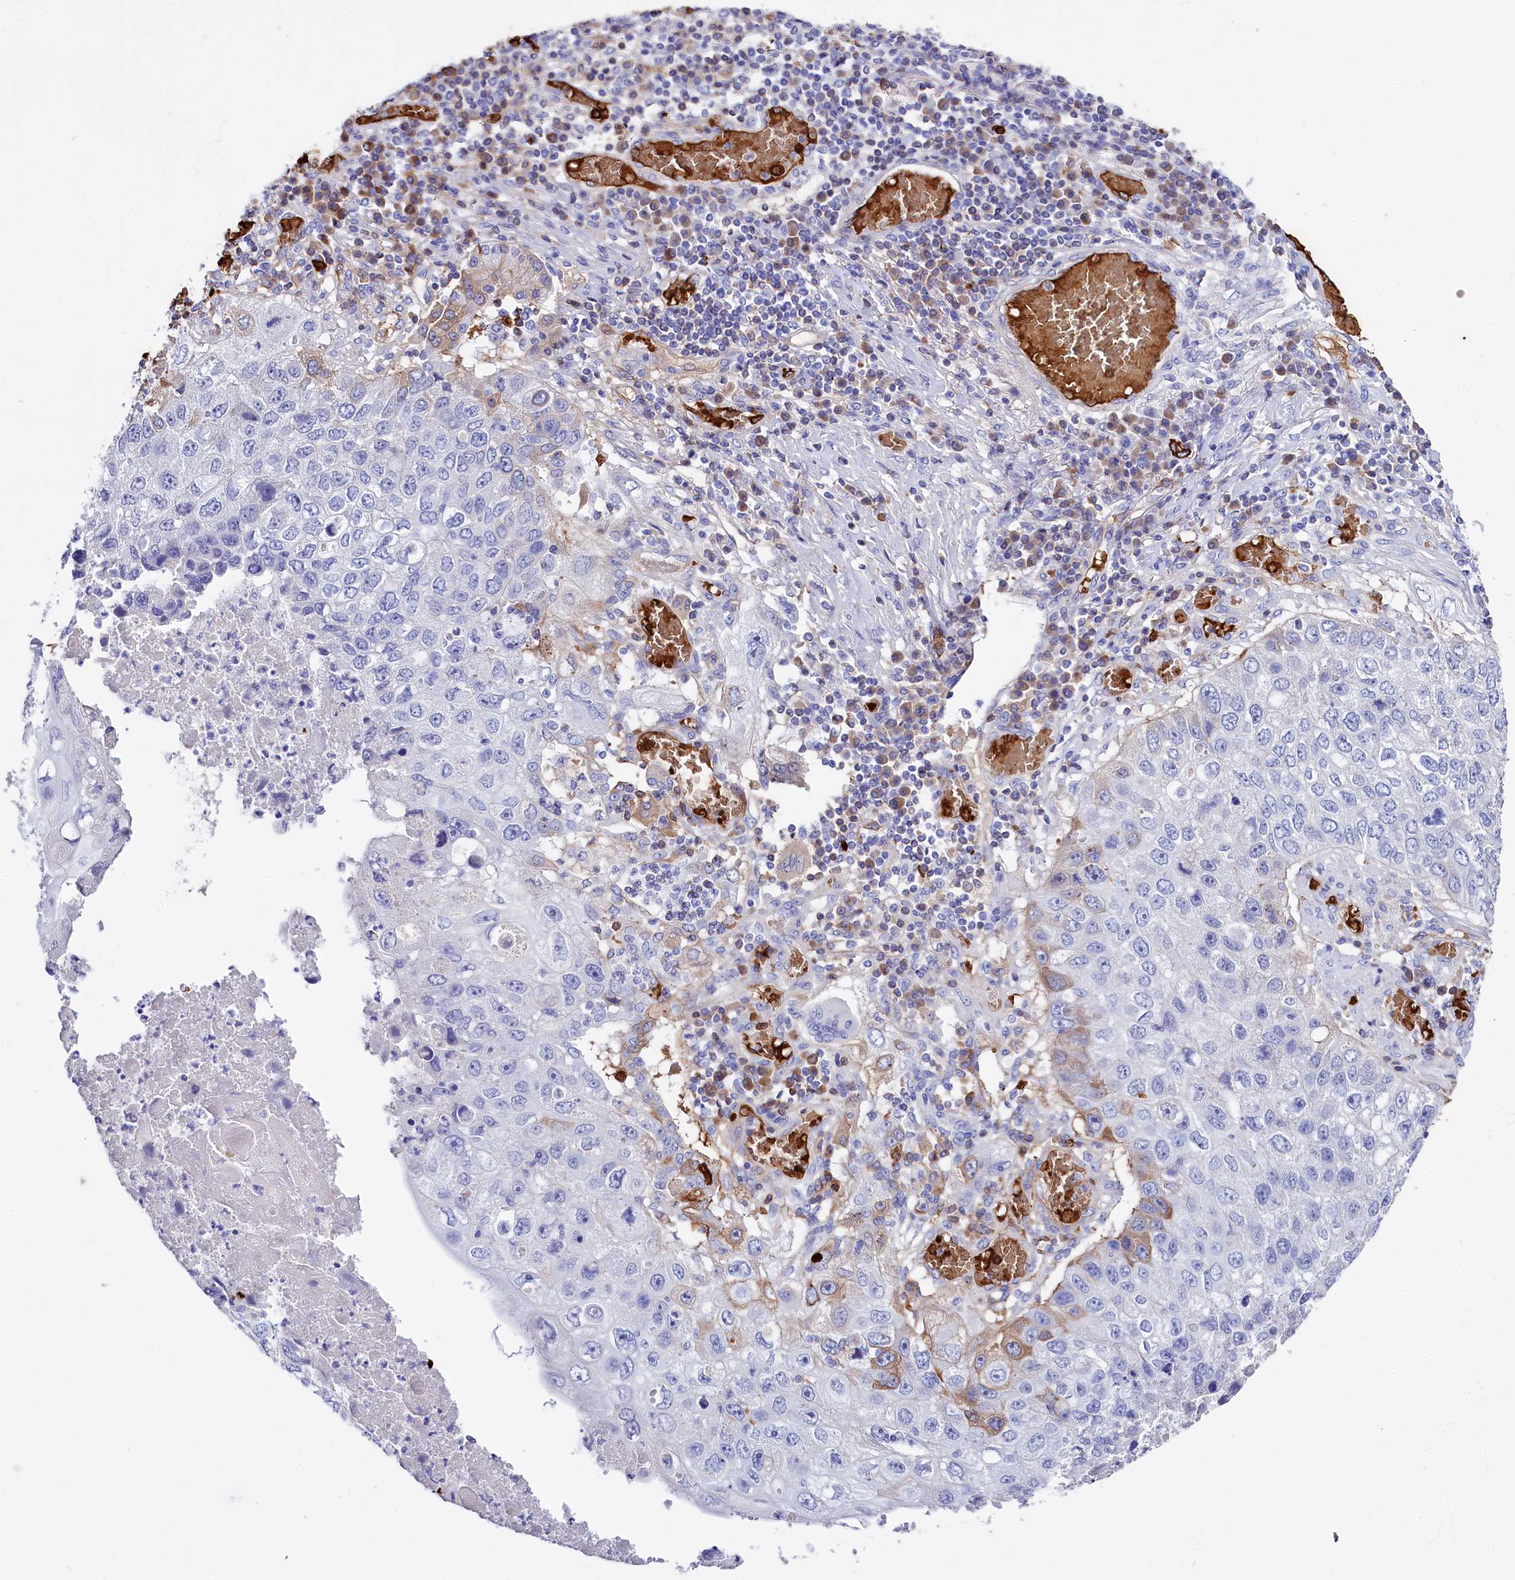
{"staining": {"intensity": "weak", "quantity": "<25%", "location": "cytoplasmic/membranous"}, "tissue": "lung cancer", "cell_type": "Tumor cells", "image_type": "cancer", "snomed": [{"axis": "morphology", "description": "Squamous cell carcinoma, NOS"}, {"axis": "topography", "description": "Lung"}], "caption": "Lung squamous cell carcinoma was stained to show a protein in brown. There is no significant positivity in tumor cells. Brightfield microscopy of immunohistochemistry stained with DAB (3,3'-diaminobenzidine) (brown) and hematoxylin (blue), captured at high magnification.", "gene": "RPUSD3", "patient": {"sex": "male", "age": 61}}